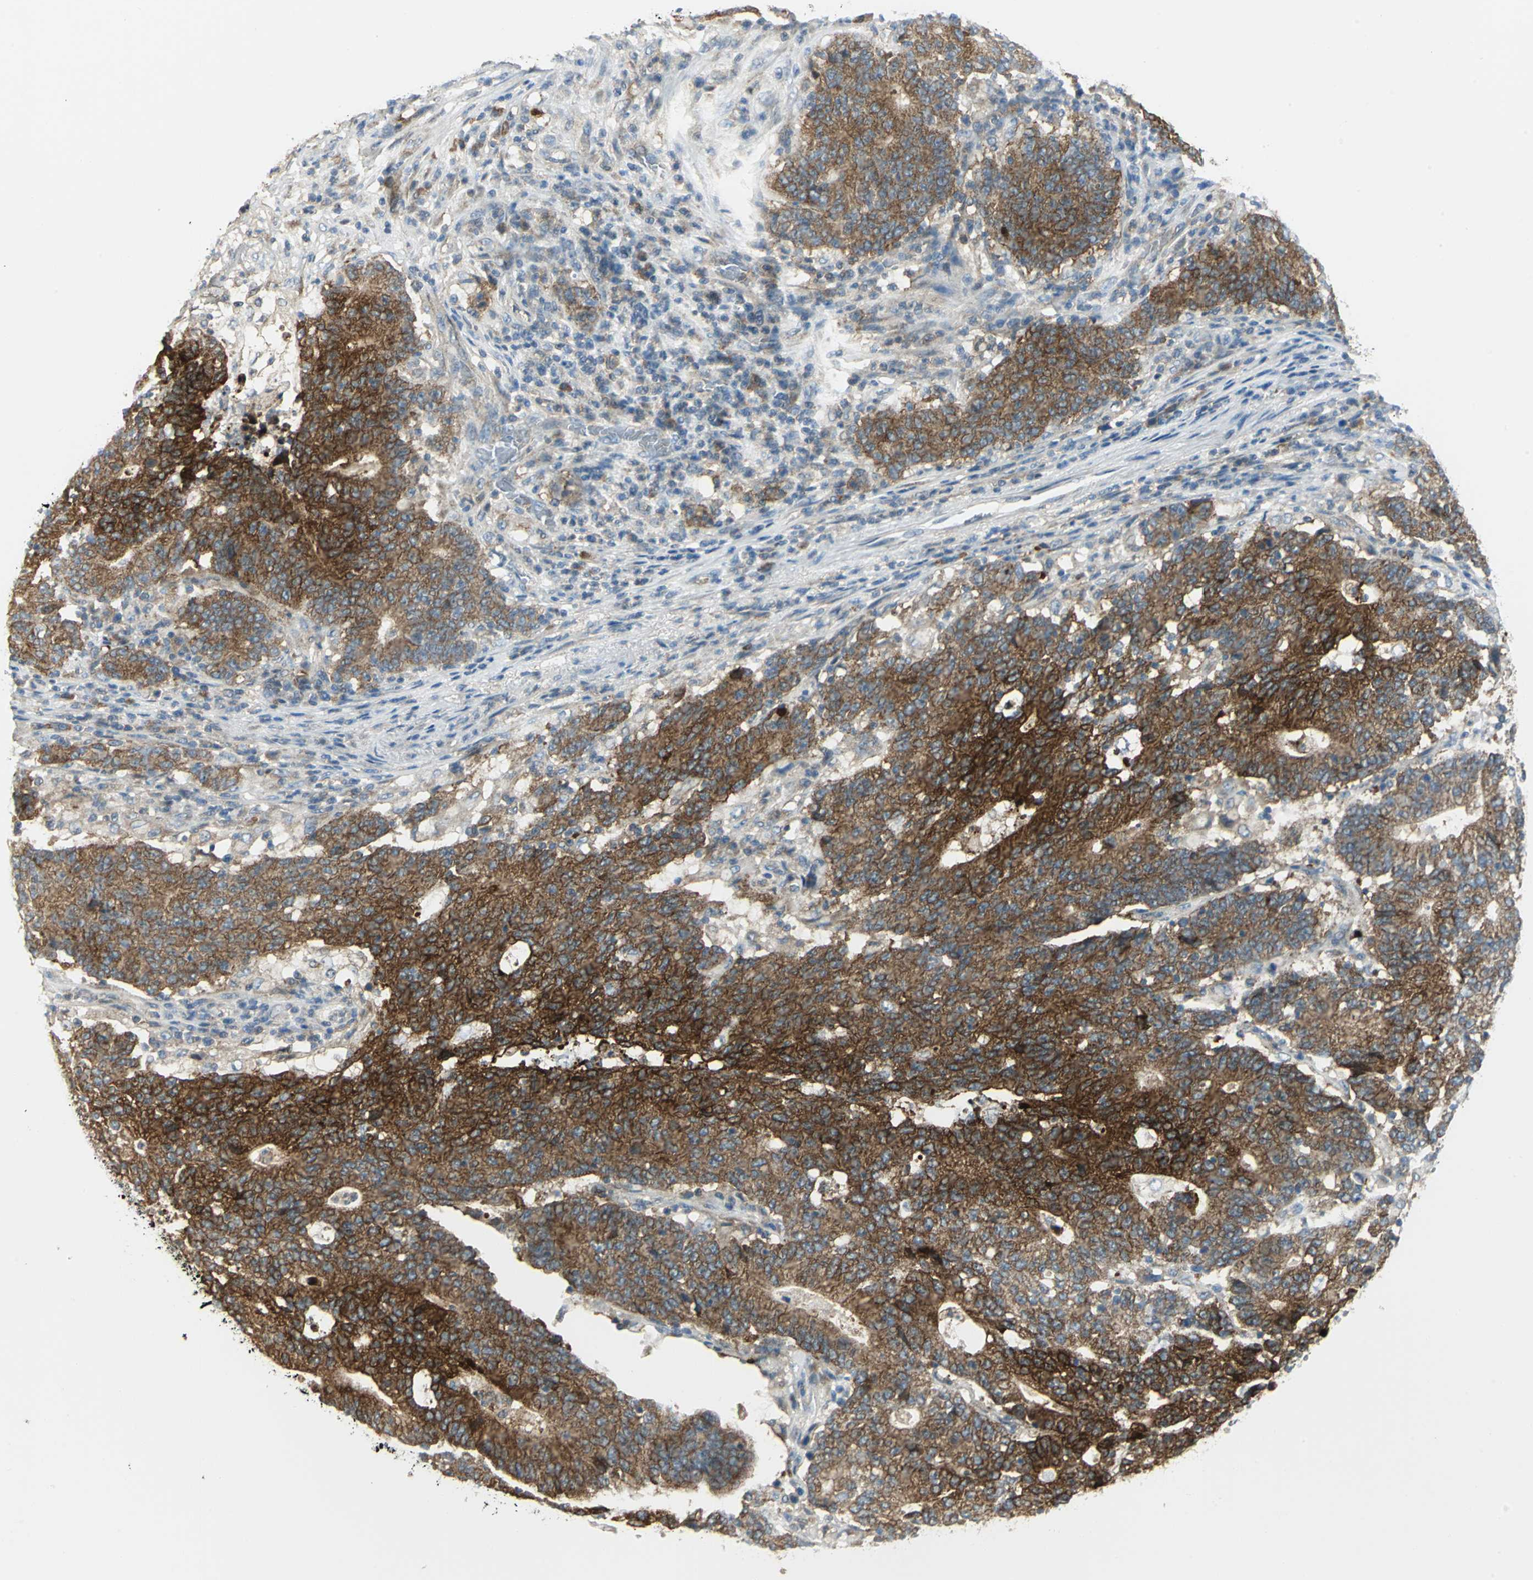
{"staining": {"intensity": "strong", "quantity": ">75%", "location": "cytoplasmic/membranous"}, "tissue": "colorectal cancer", "cell_type": "Tumor cells", "image_type": "cancer", "snomed": [{"axis": "morphology", "description": "Normal tissue, NOS"}, {"axis": "morphology", "description": "Adenocarcinoma, NOS"}, {"axis": "topography", "description": "Colon"}], "caption": "Immunohistochemical staining of human adenocarcinoma (colorectal) exhibits high levels of strong cytoplasmic/membranous protein expression in approximately >75% of tumor cells.", "gene": "ALDOA", "patient": {"sex": "female", "age": 75}}